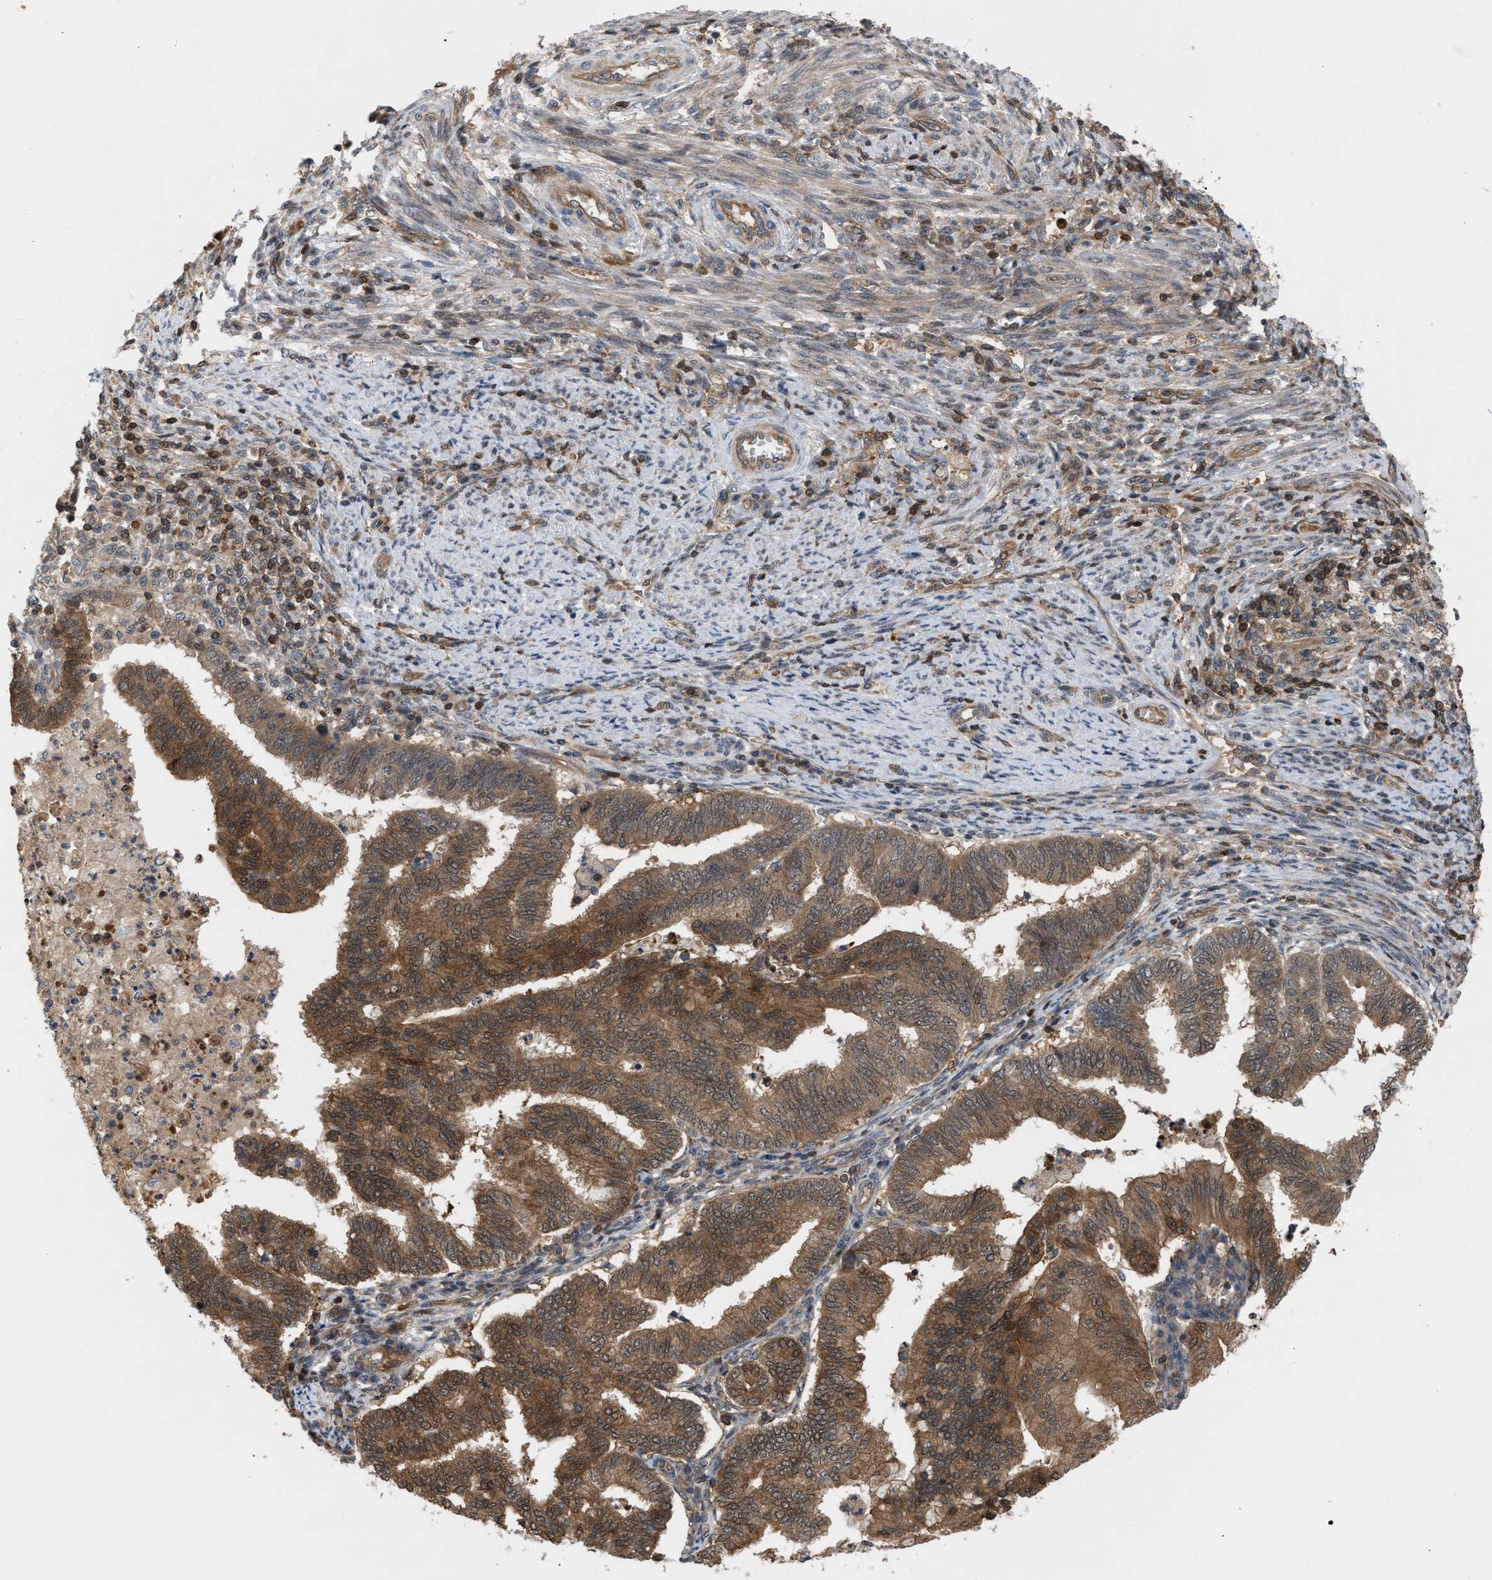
{"staining": {"intensity": "strong", "quantity": "25%-75%", "location": "cytoplasmic/membranous,nuclear"}, "tissue": "endometrial cancer", "cell_type": "Tumor cells", "image_type": "cancer", "snomed": [{"axis": "morphology", "description": "Polyp, NOS"}, {"axis": "morphology", "description": "Adenocarcinoma, NOS"}, {"axis": "morphology", "description": "Adenoma, NOS"}, {"axis": "topography", "description": "Endometrium"}], "caption": "Immunohistochemical staining of adenoma (endometrial) exhibits high levels of strong cytoplasmic/membranous and nuclear staining in about 25%-75% of tumor cells.", "gene": "GLOD4", "patient": {"sex": "female", "age": 79}}